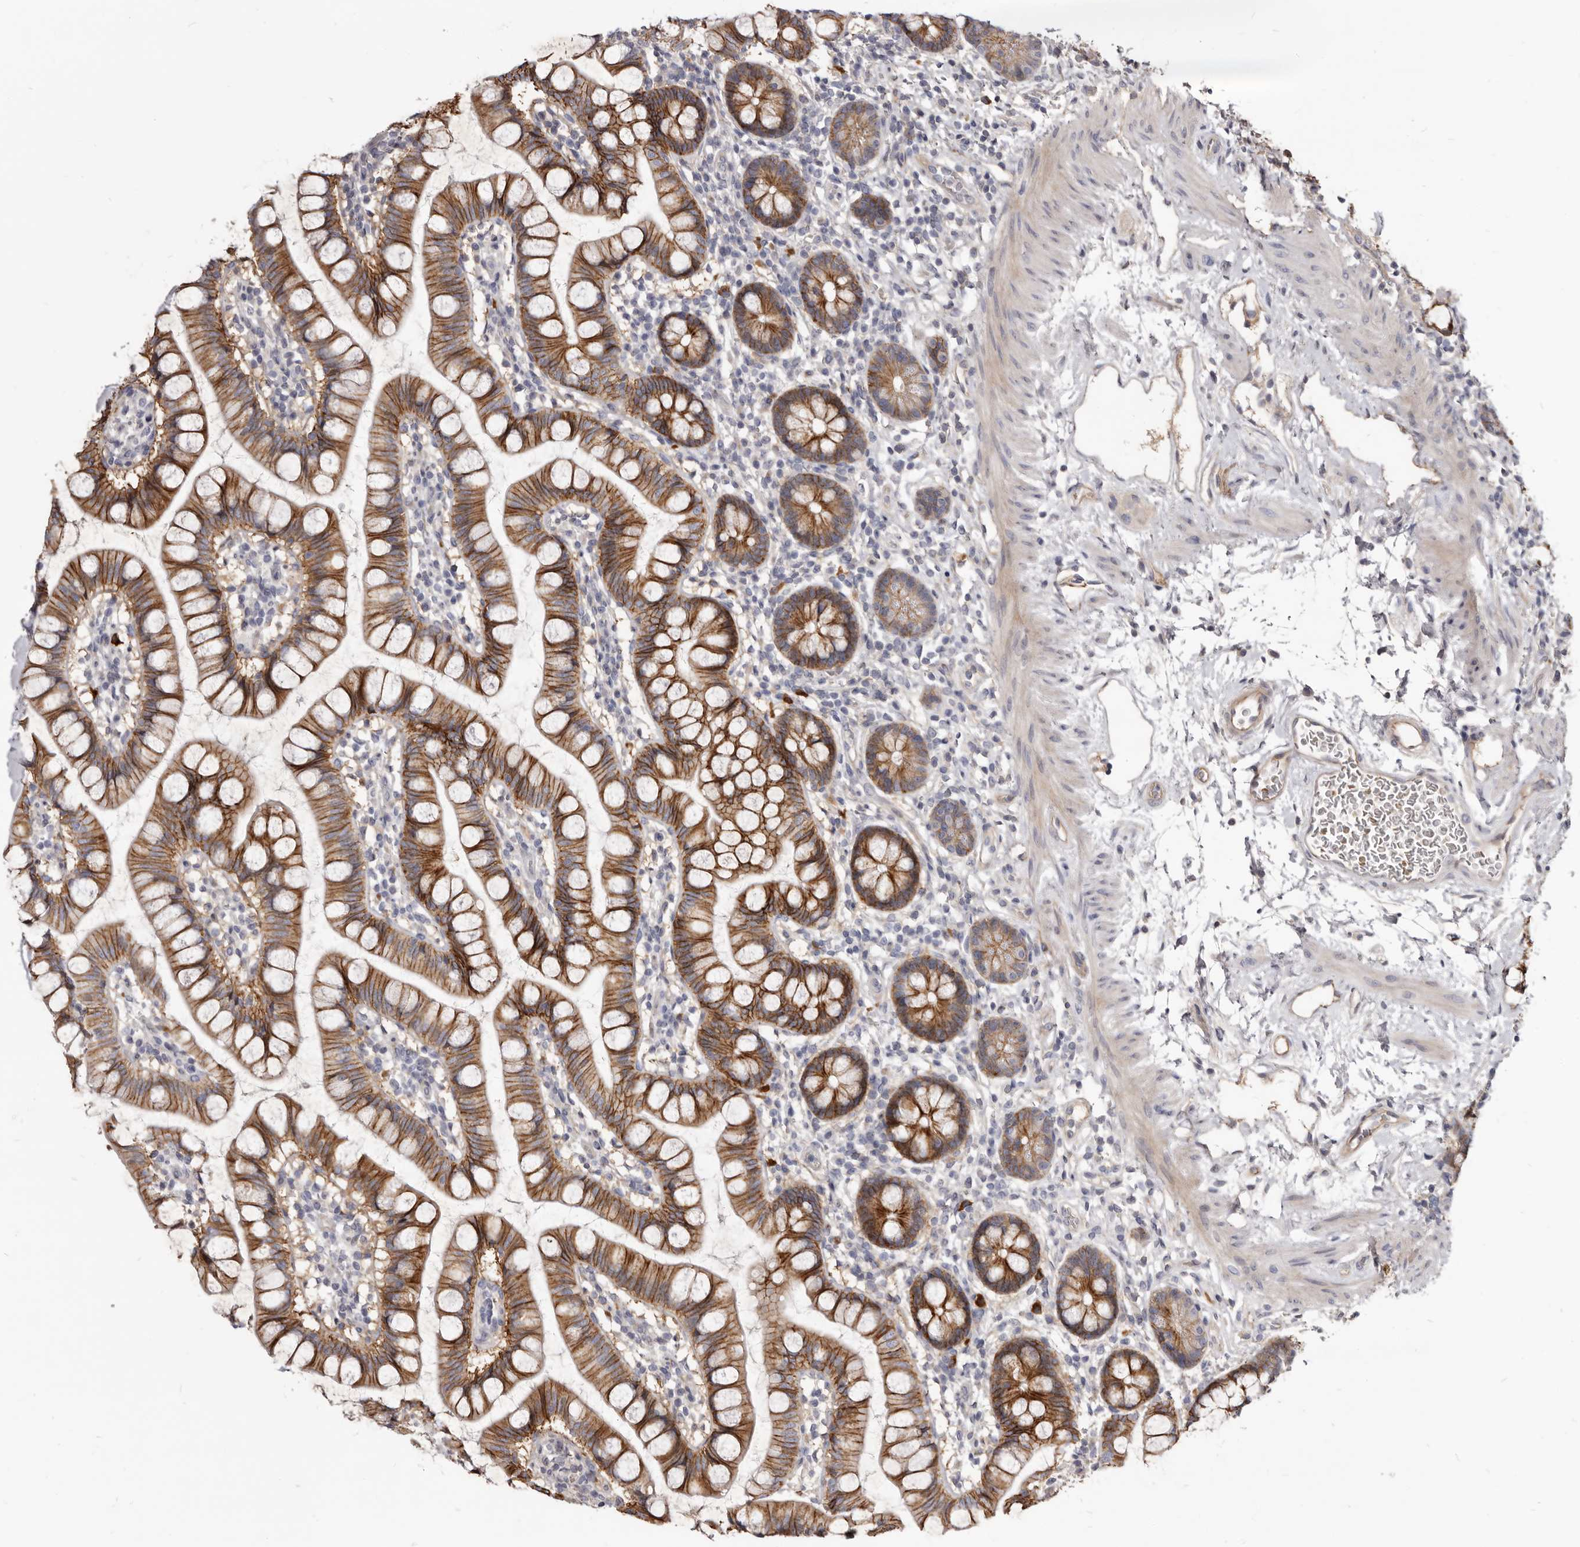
{"staining": {"intensity": "strong", "quantity": ">75%", "location": "cytoplasmic/membranous"}, "tissue": "small intestine", "cell_type": "Glandular cells", "image_type": "normal", "snomed": [{"axis": "morphology", "description": "Normal tissue, NOS"}, {"axis": "topography", "description": "Small intestine"}], "caption": "A micrograph of human small intestine stained for a protein demonstrates strong cytoplasmic/membranous brown staining in glandular cells. (Stains: DAB (3,3'-diaminobenzidine) in brown, nuclei in blue, Microscopy: brightfield microscopy at high magnification).", "gene": "FAS", "patient": {"sex": "female", "age": 84}}